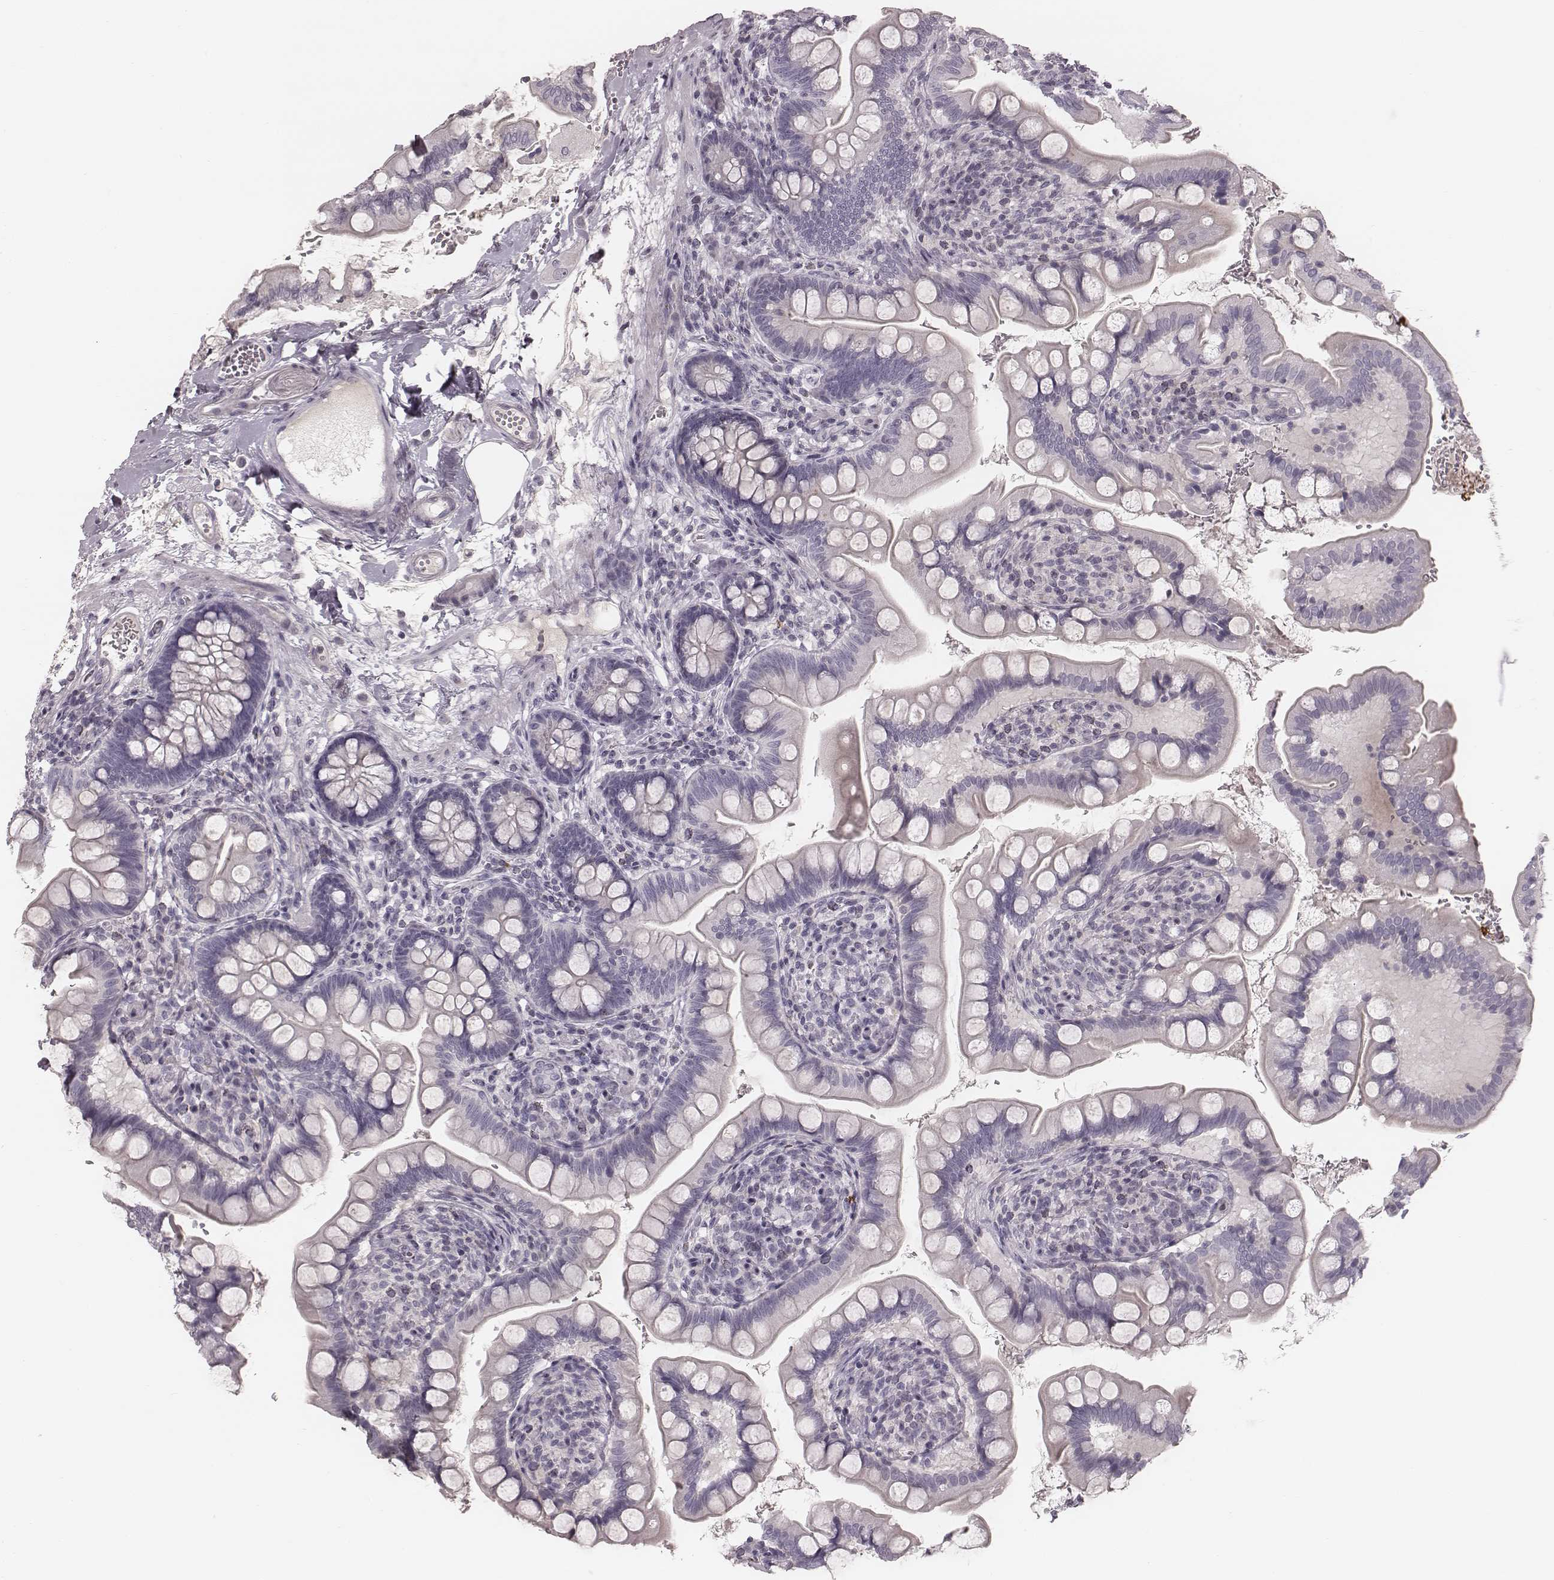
{"staining": {"intensity": "weak", "quantity": "<25%", "location": "cytoplasmic/membranous"}, "tissue": "small intestine", "cell_type": "Glandular cells", "image_type": "normal", "snomed": [{"axis": "morphology", "description": "Normal tissue, NOS"}, {"axis": "topography", "description": "Small intestine"}], "caption": "Small intestine was stained to show a protein in brown. There is no significant expression in glandular cells. (DAB immunohistochemistry visualized using brightfield microscopy, high magnification).", "gene": "S100Z", "patient": {"sex": "female", "age": 56}}